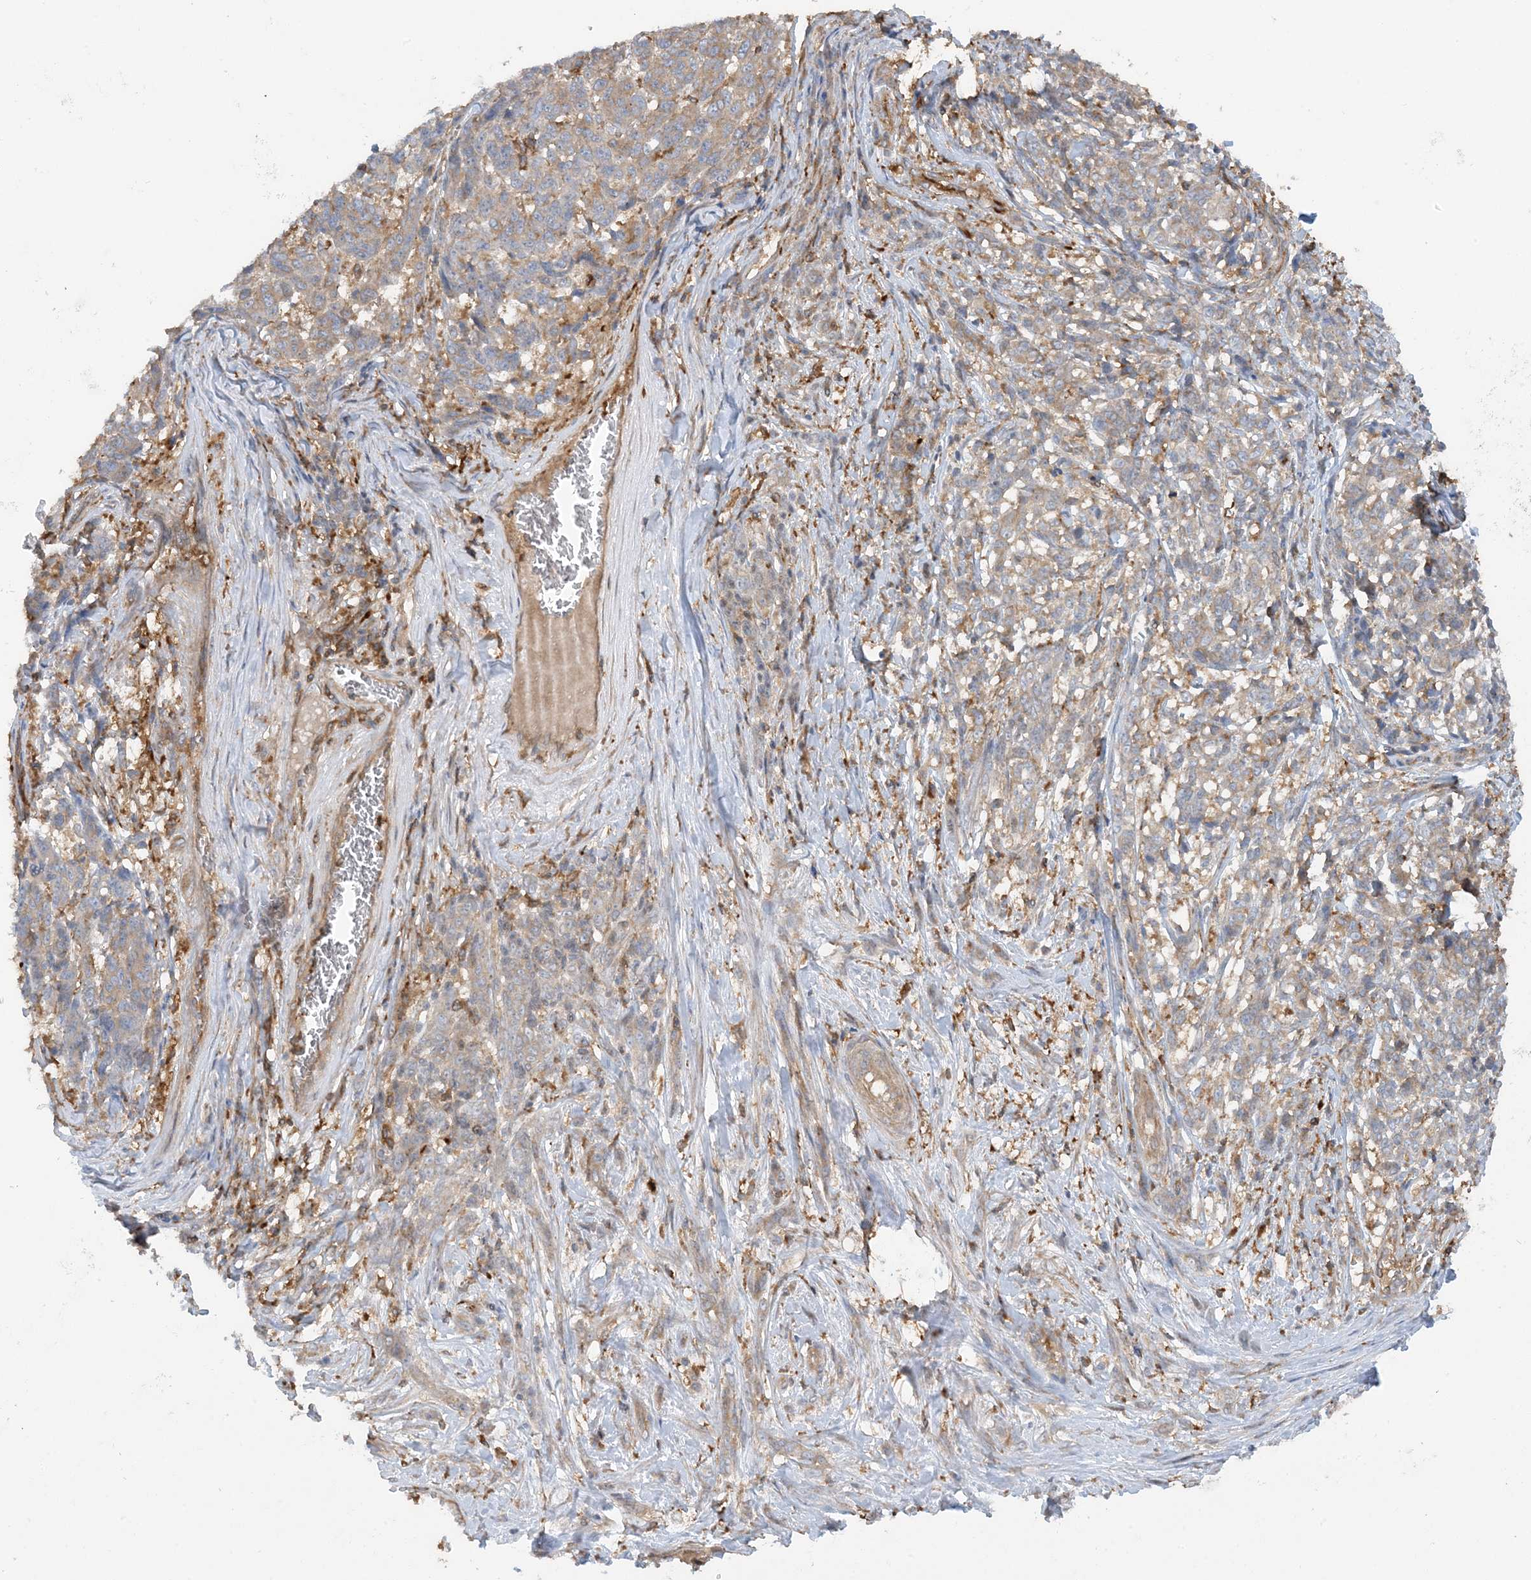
{"staining": {"intensity": "weak", "quantity": ">75%", "location": "cytoplasmic/membranous"}, "tissue": "melanoma", "cell_type": "Tumor cells", "image_type": "cancer", "snomed": [{"axis": "morphology", "description": "Malignant melanoma, NOS"}, {"axis": "topography", "description": "Skin"}], "caption": "Malignant melanoma stained with immunohistochemistry (IHC) demonstrates weak cytoplasmic/membranous staining in about >75% of tumor cells.", "gene": "SFMBT2", "patient": {"sex": "male", "age": 49}}